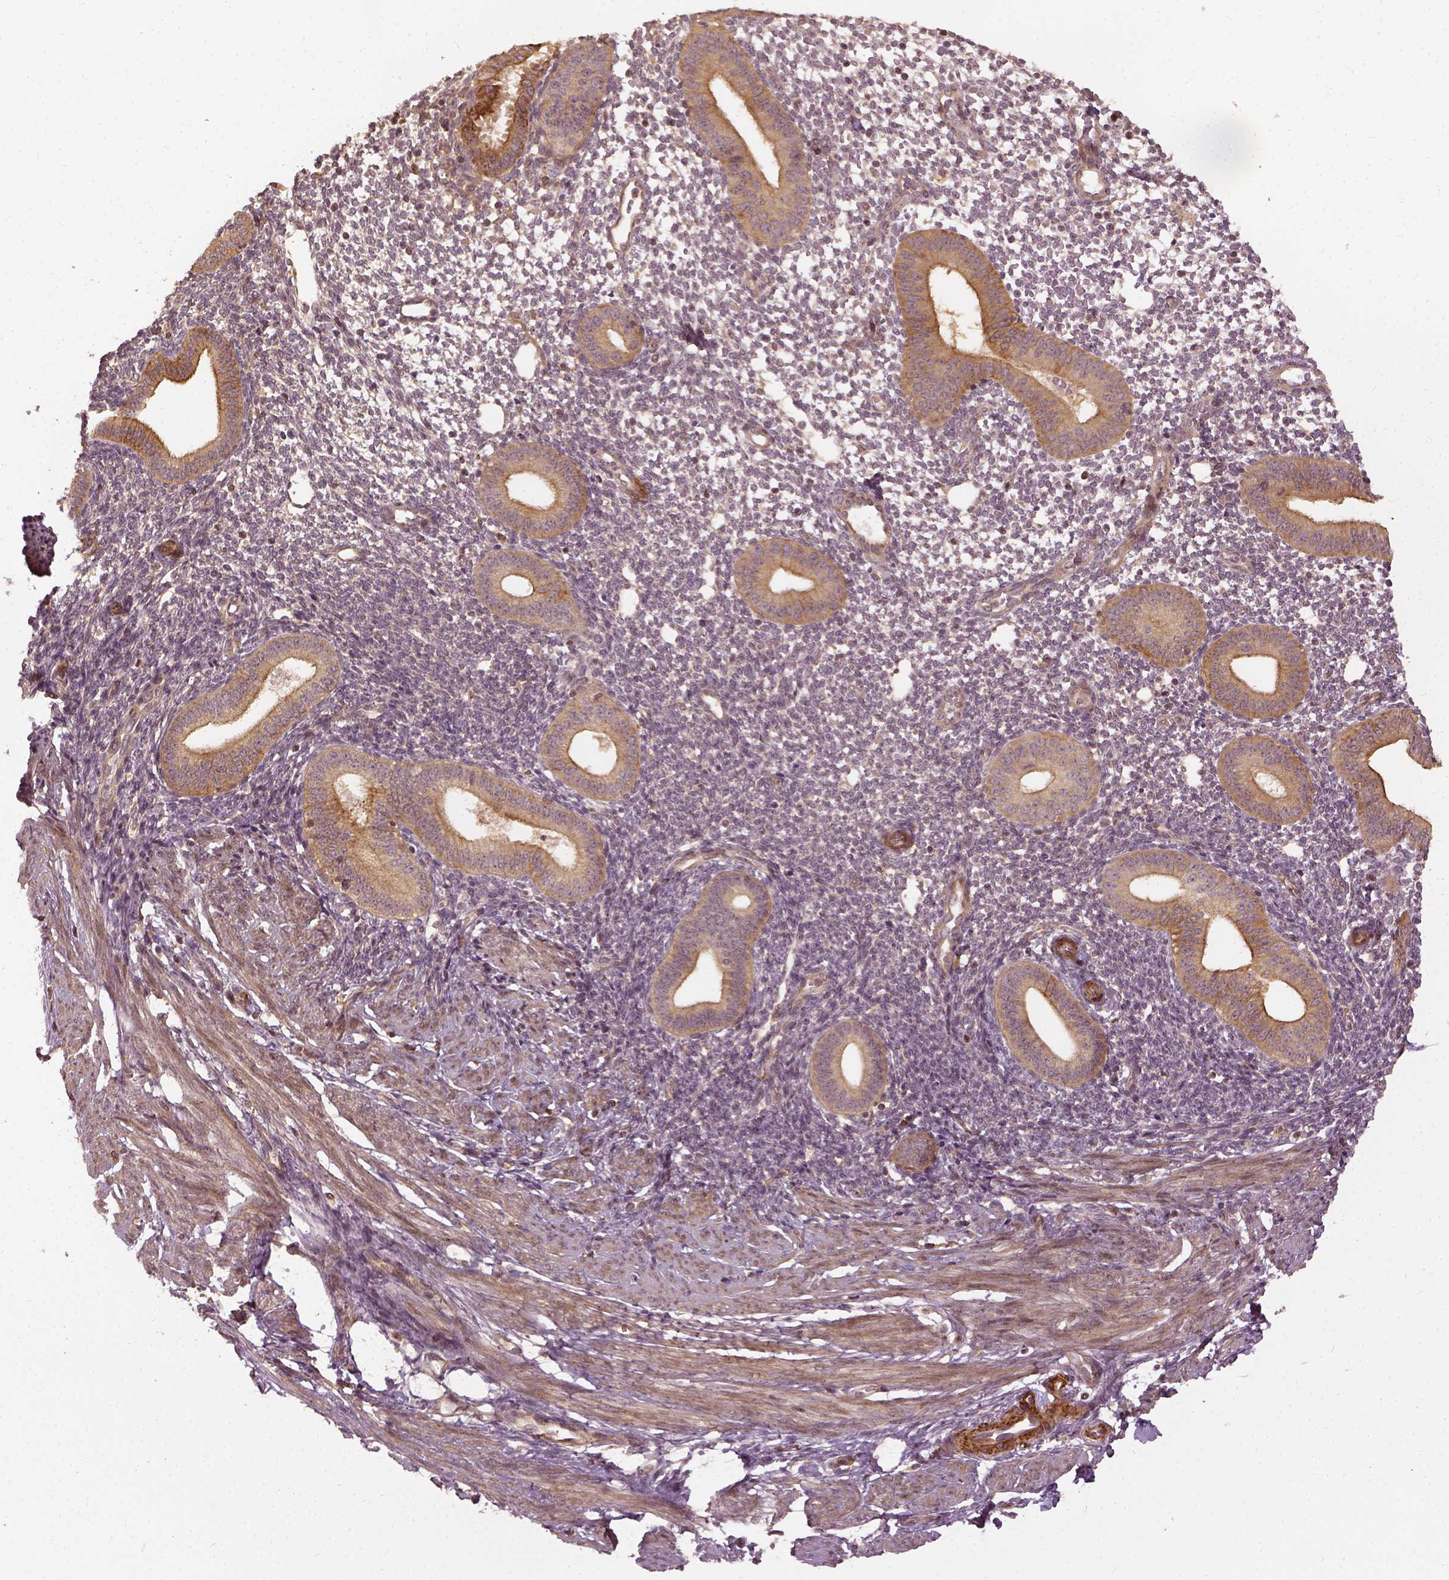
{"staining": {"intensity": "weak", "quantity": "<25%", "location": "cytoplasmic/membranous"}, "tissue": "endometrium", "cell_type": "Cells in endometrial stroma", "image_type": "normal", "snomed": [{"axis": "morphology", "description": "Normal tissue, NOS"}, {"axis": "topography", "description": "Endometrium"}], "caption": "Endometrium was stained to show a protein in brown. There is no significant expression in cells in endometrial stroma. Nuclei are stained in blue.", "gene": "VEGFA", "patient": {"sex": "female", "age": 40}}